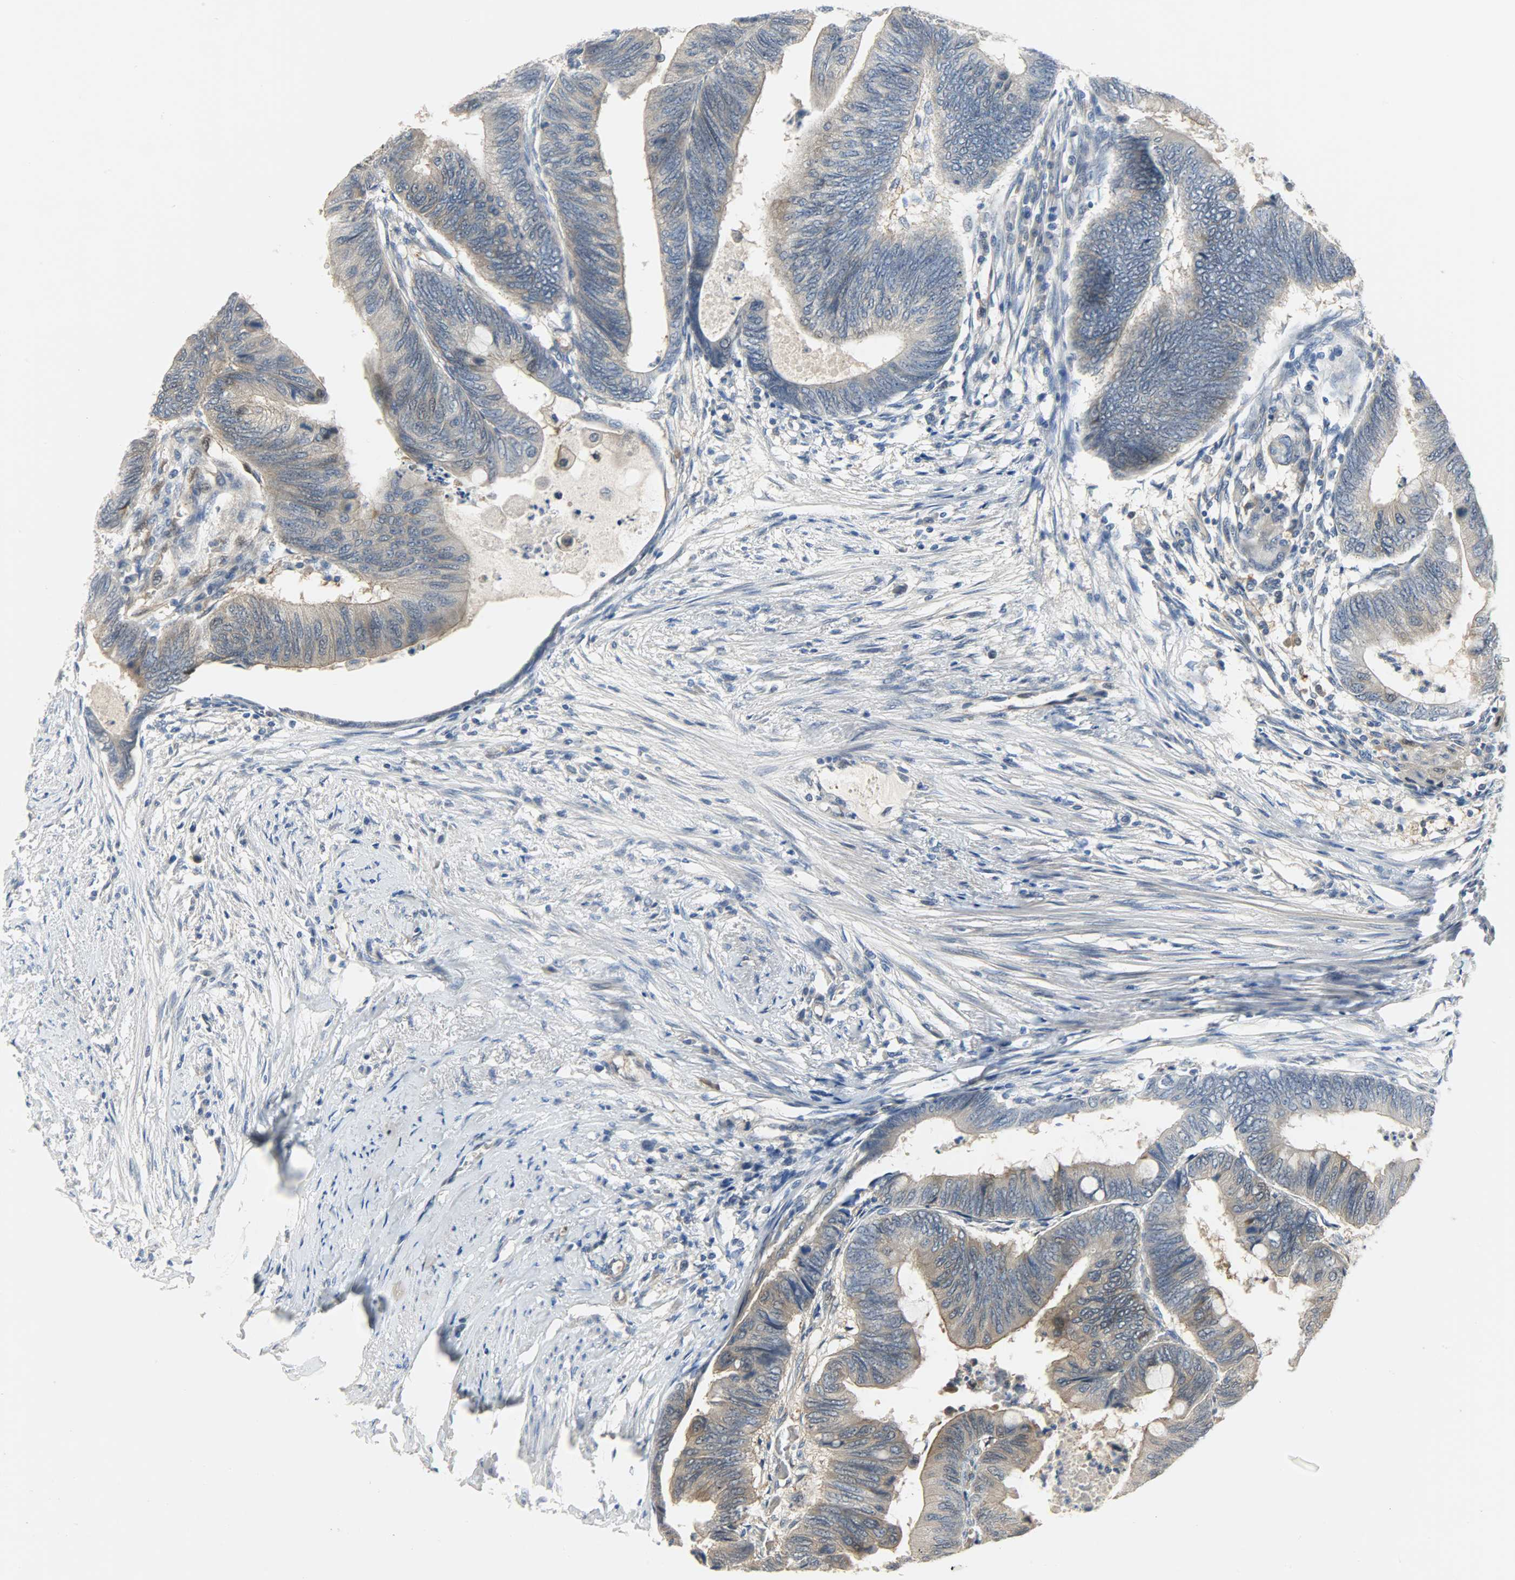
{"staining": {"intensity": "weak", "quantity": ">75%", "location": "cytoplasmic/membranous"}, "tissue": "colorectal cancer", "cell_type": "Tumor cells", "image_type": "cancer", "snomed": [{"axis": "morphology", "description": "Normal tissue, NOS"}, {"axis": "morphology", "description": "Adenocarcinoma, NOS"}, {"axis": "topography", "description": "Rectum"}, {"axis": "topography", "description": "Peripheral nerve tissue"}], "caption": "Immunohistochemistry histopathology image of neoplastic tissue: colorectal adenocarcinoma stained using immunohistochemistry (IHC) demonstrates low levels of weak protein expression localized specifically in the cytoplasmic/membranous of tumor cells, appearing as a cytoplasmic/membranous brown color.", "gene": "EIF4EBP1", "patient": {"sex": "male", "age": 92}}